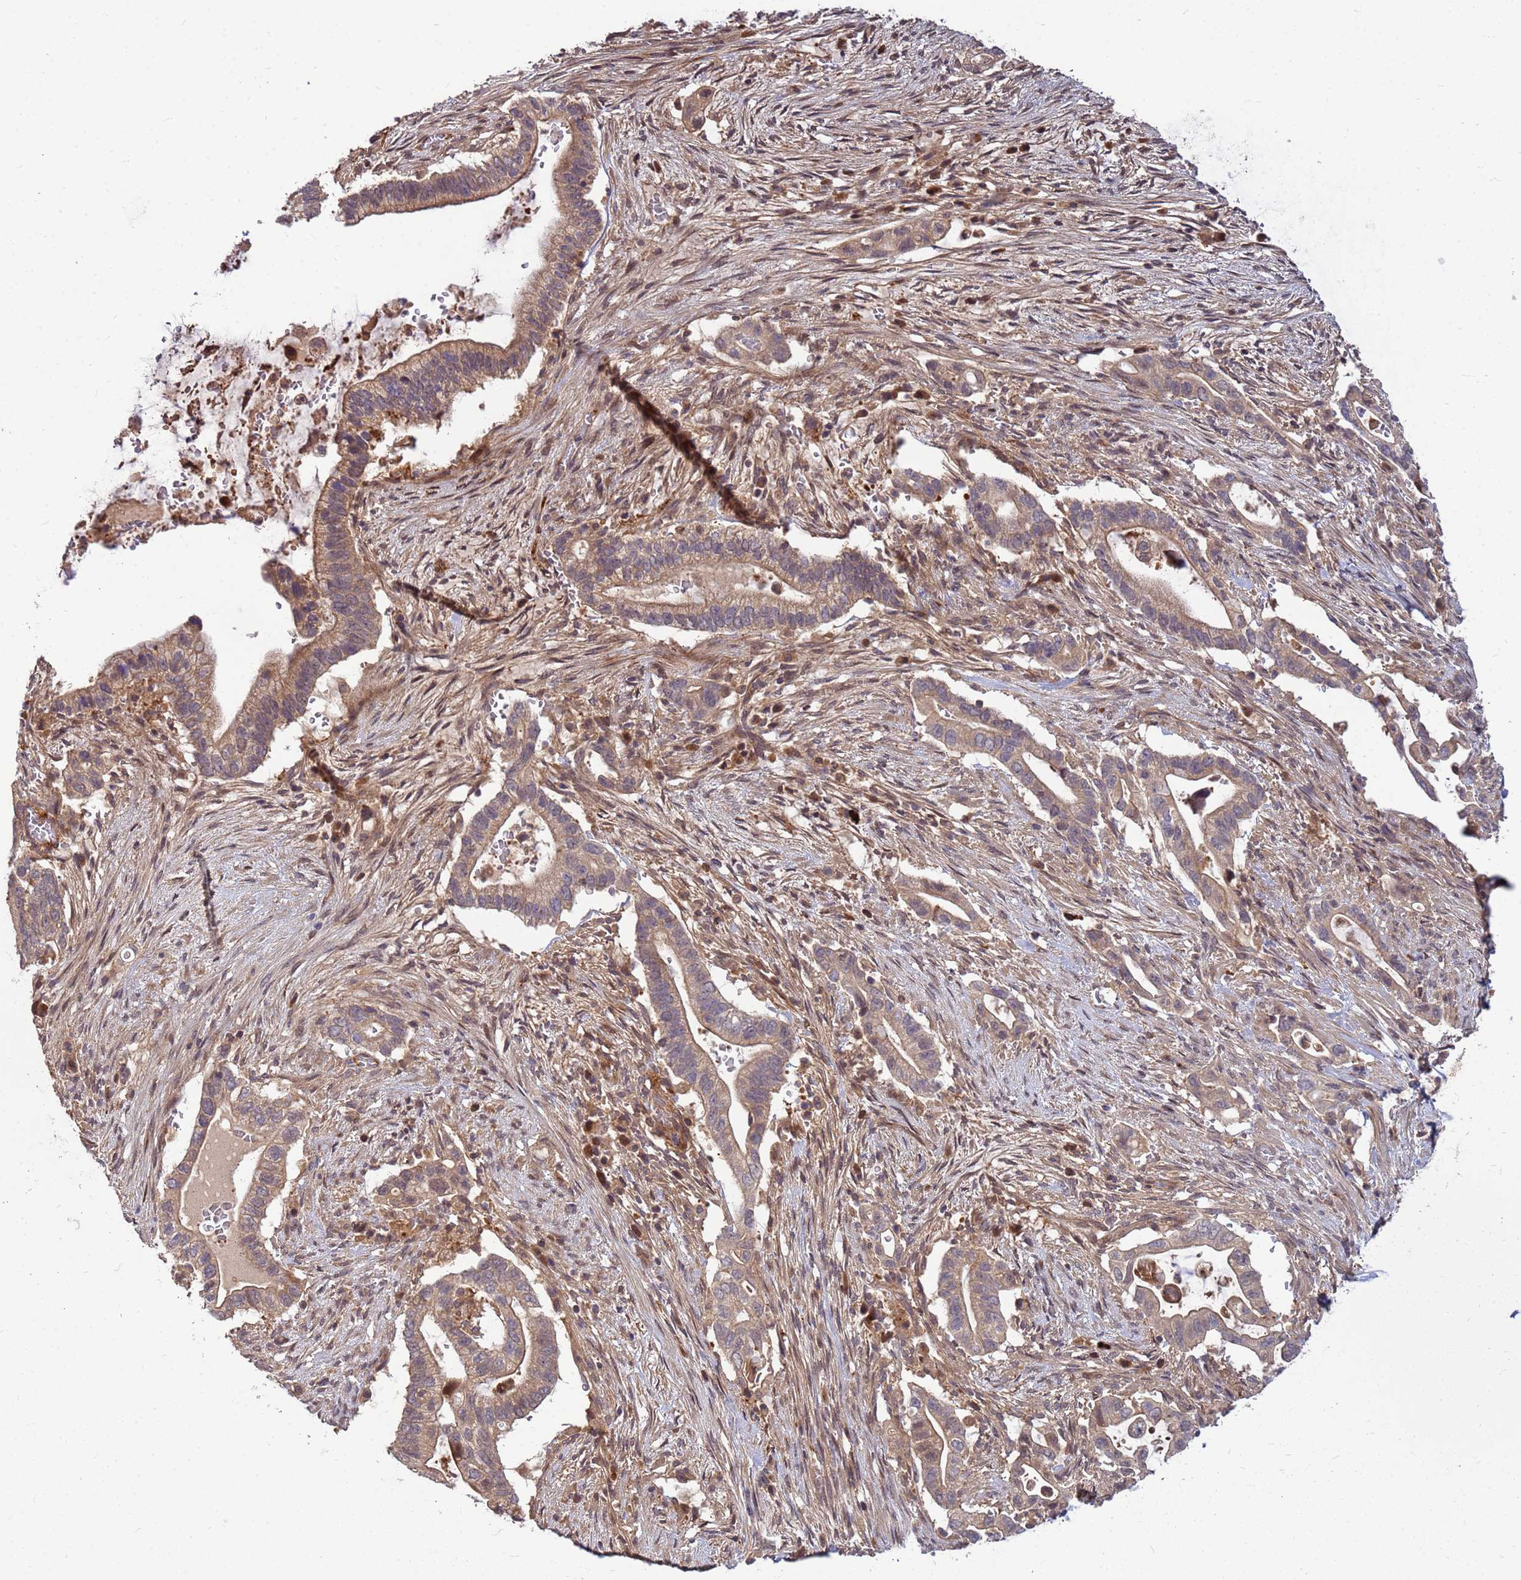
{"staining": {"intensity": "weak", "quantity": ">75%", "location": "cytoplasmic/membranous"}, "tissue": "pancreatic cancer", "cell_type": "Tumor cells", "image_type": "cancer", "snomed": [{"axis": "morphology", "description": "Adenocarcinoma, NOS"}, {"axis": "topography", "description": "Pancreas"}], "caption": "DAB (3,3'-diaminobenzidine) immunohistochemical staining of pancreatic cancer (adenocarcinoma) displays weak cytoplasmic/membranous protein positivity in about >75% of tumor cells. The protein of interest is stained brown, and the nuclei are stained in blue (DAB IHC with brightfield microscopy, high magnification).", "gene": "DUS4L", "patient": {"sex": "female", "age": 72}}